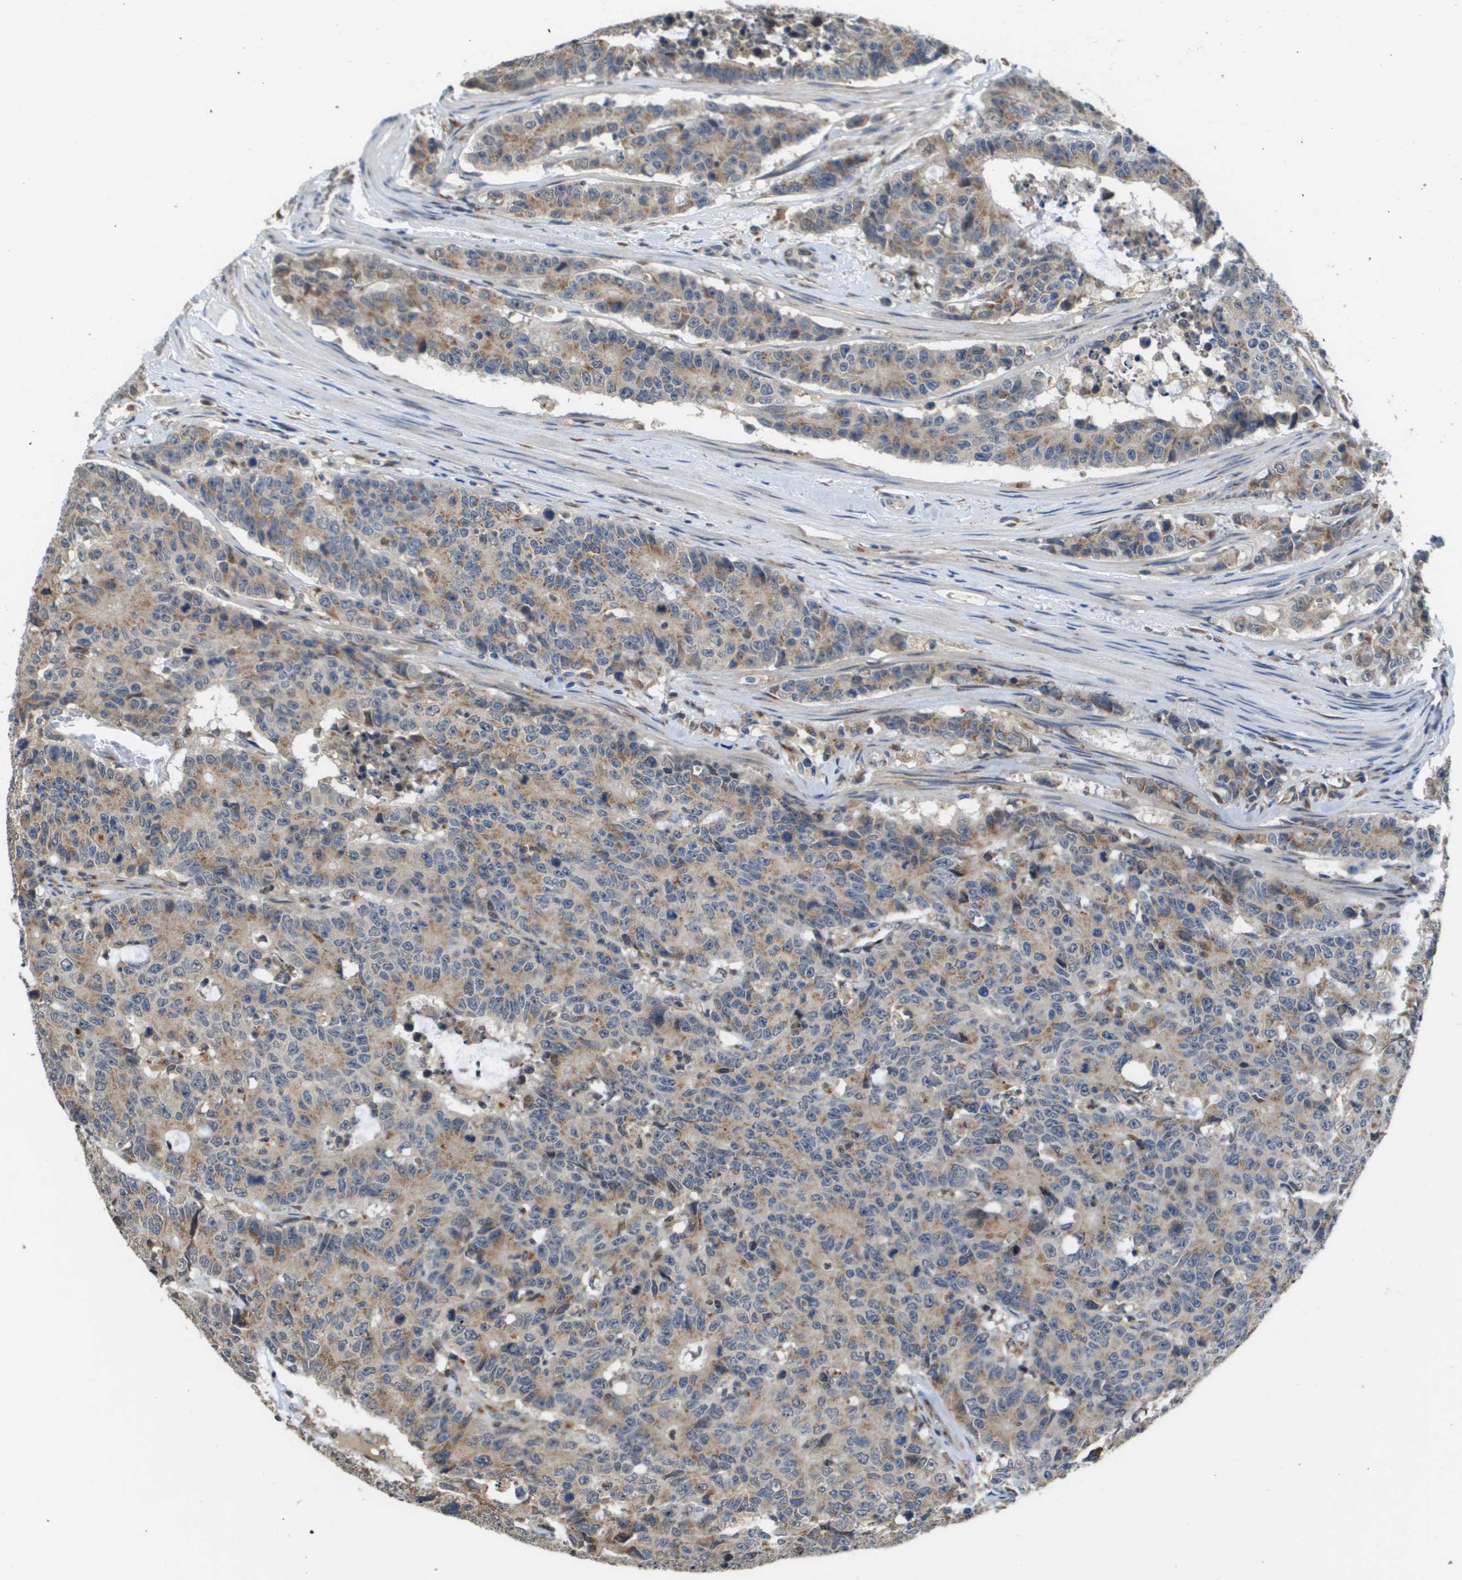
{"staining": {"intensity": "moderate", "quantity": "25%-75%", "location": "cytoplasmic/membranous"}, "tissue": "colorectal cancer", "cell_type": "Tumor cells", "image_type": "cancer", "snomed": [{"axis": "morphology", "description": "Adenocarcinoma, NOS"}, {"axis": "topography", "description": "Colon"}], "caption": "The photomicrograph reveals staining of adenocarcinoma (colorectal), revealing moderate cytoplasmic/membranous protein positivity (brown color) within tumor cells.", "gene": "PCK1", "patient": {"sex": "female", "age": 86}}